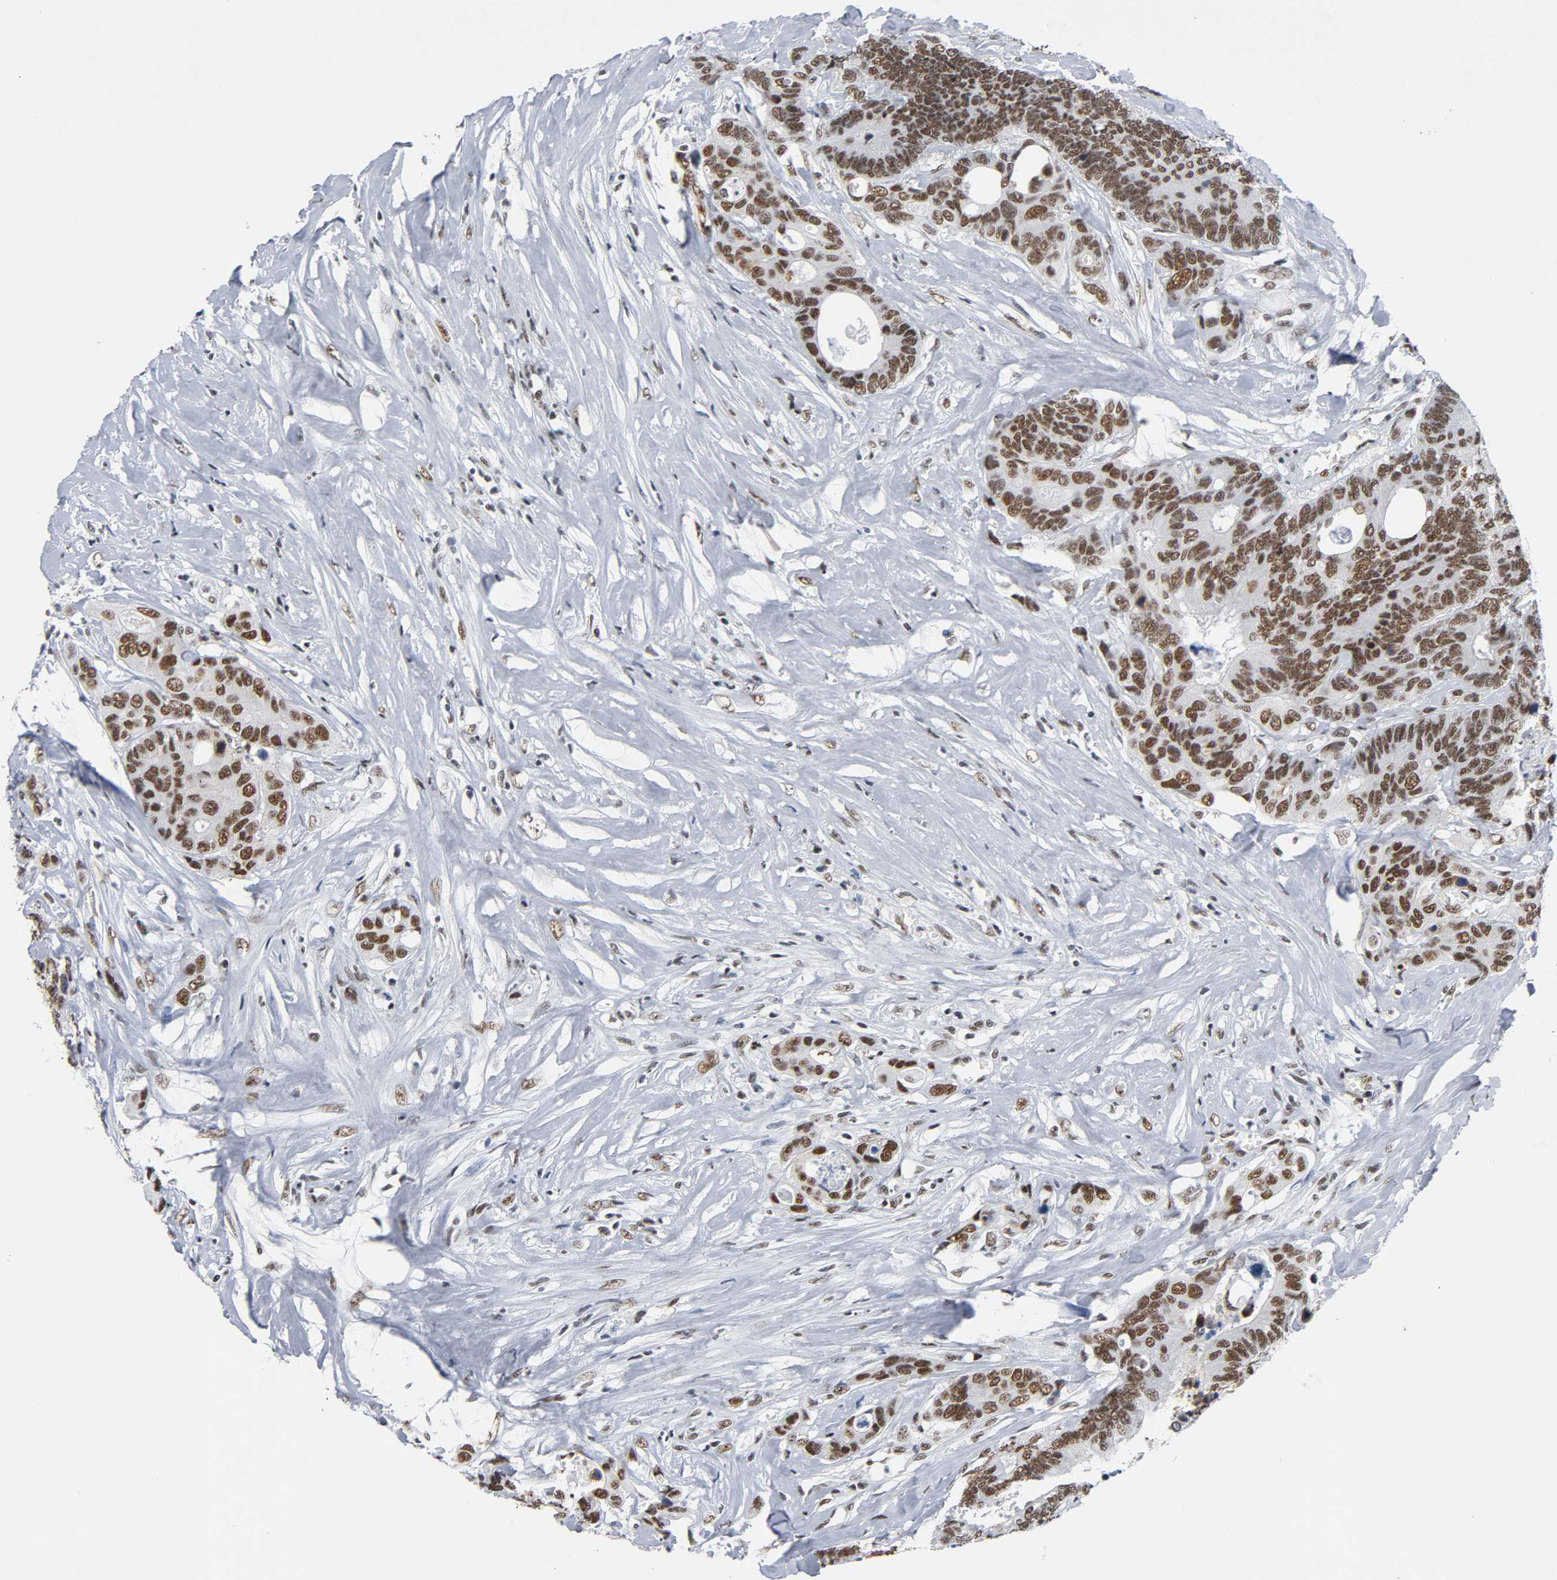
{"staining": {"intensity": "moderate", "quantity": ">75%", "location": "nuclear"}, "tissue": "colorectal cancer", "cell_type": "Tumor cells", "image_type": "cancer", "snomed": [{"axis": "morphology", "description": "Adenocarcinoma, NOS"}, {"axis": "topography", "description": "Rectum"}], "caption": "Colorectal cancer (adenocarcinoma) stained with a protein marker shows moderate staining in tumor cells.", "gene": "CSTF2", "patient": {"sex": "male", "age": 55}}